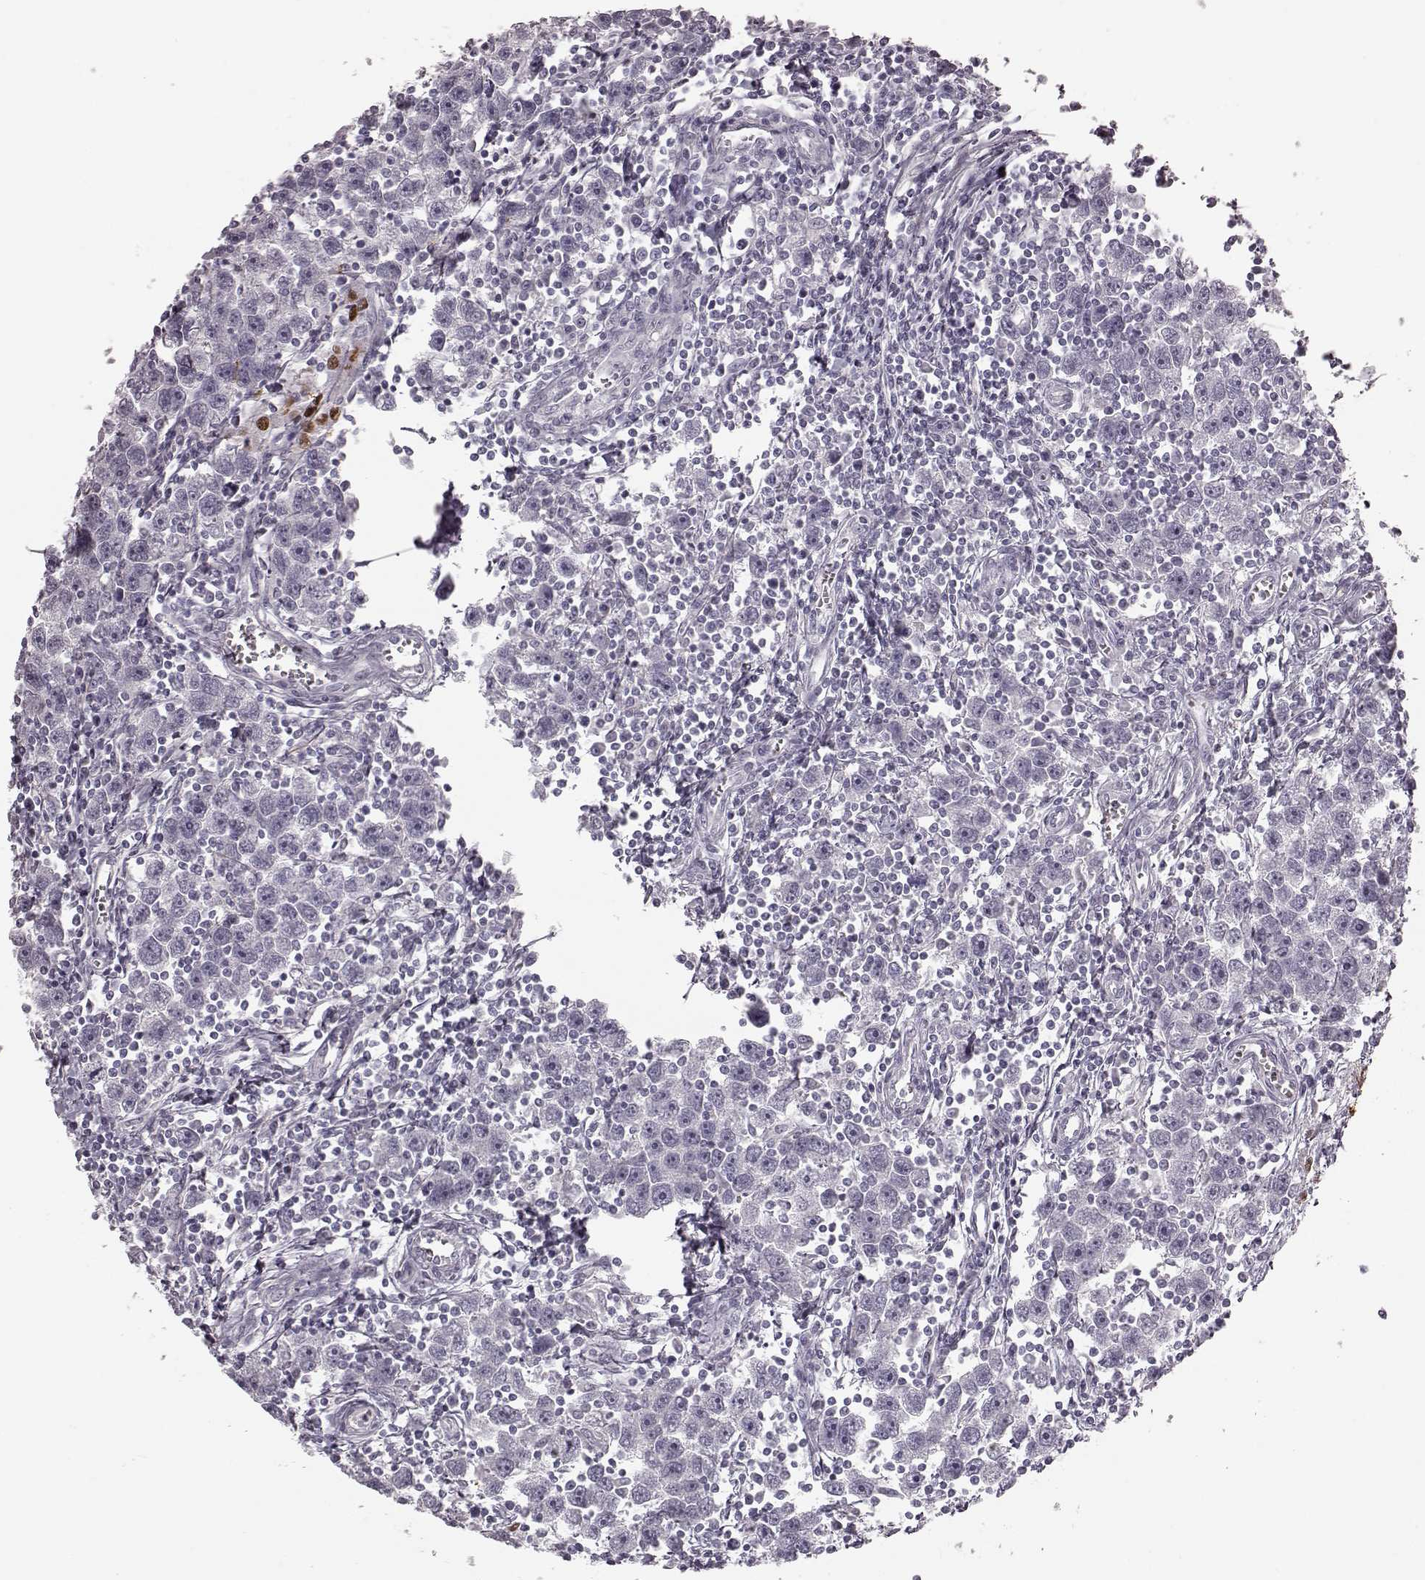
{"staining": {"intensity": "negative", "quantity": "none", "location": "none"}, "tissue": "testis cancer", "cell_type": "Tumor cells", "image_type": "cancer", "snomed": [{"axis": "morphology", "description": "Seminoma, NOS"}, {"axis": "topography", "description": "Testis"}], "caption": "Tumor cells are negative for protein expression in human seminoma (testis).", "gene": "ZNF433", "patient": {"sex": "male", "age": 30}}